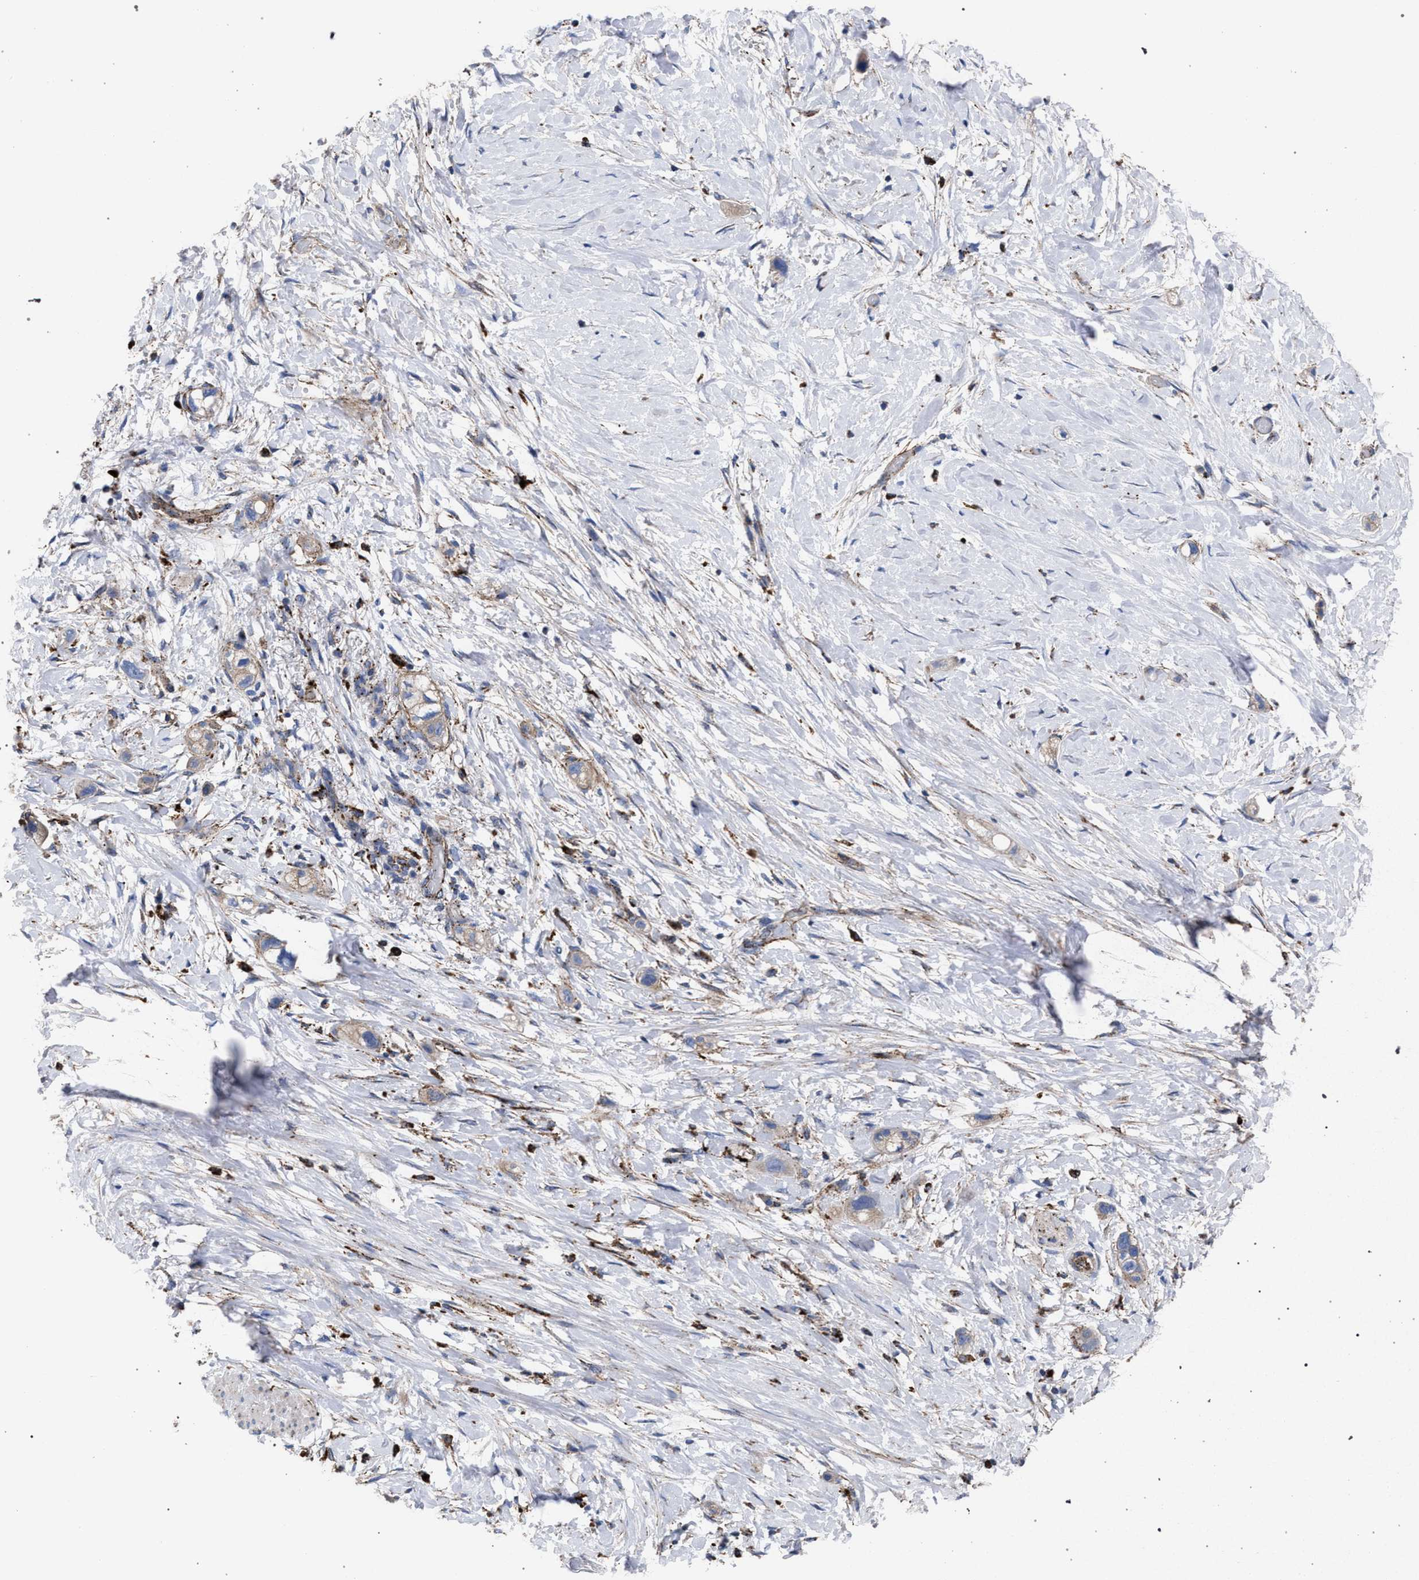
{"staining": {"intensity": "weak", "quantity": "25%-75%", "location": "cytoplasmic/membranous"}, "tissue": "stomach cancer", "cell_type": "Tumor cells", "image_type": "cancer", "snomed": [{"axis": "morphology", "description": "Adenocarcinoma, NOS"}, {"axis": "topography", "description": "Stomach"}, {"axis": "topography", "description": "Stomach, lower"}], "caption": "Immunohistochemistry micrograph of neoplastic tissue: human stomach adenocarcinoma stained using immunohistochemistry (IHC) demonstrates low levels of weak protein expression localized specifically in the cytoplasmic/membranous of tumor cells, appearing as a cytoplasmic/membranous brown color.", "gene": "PPT1", "patient": {"sex": "female", "age": 48}}